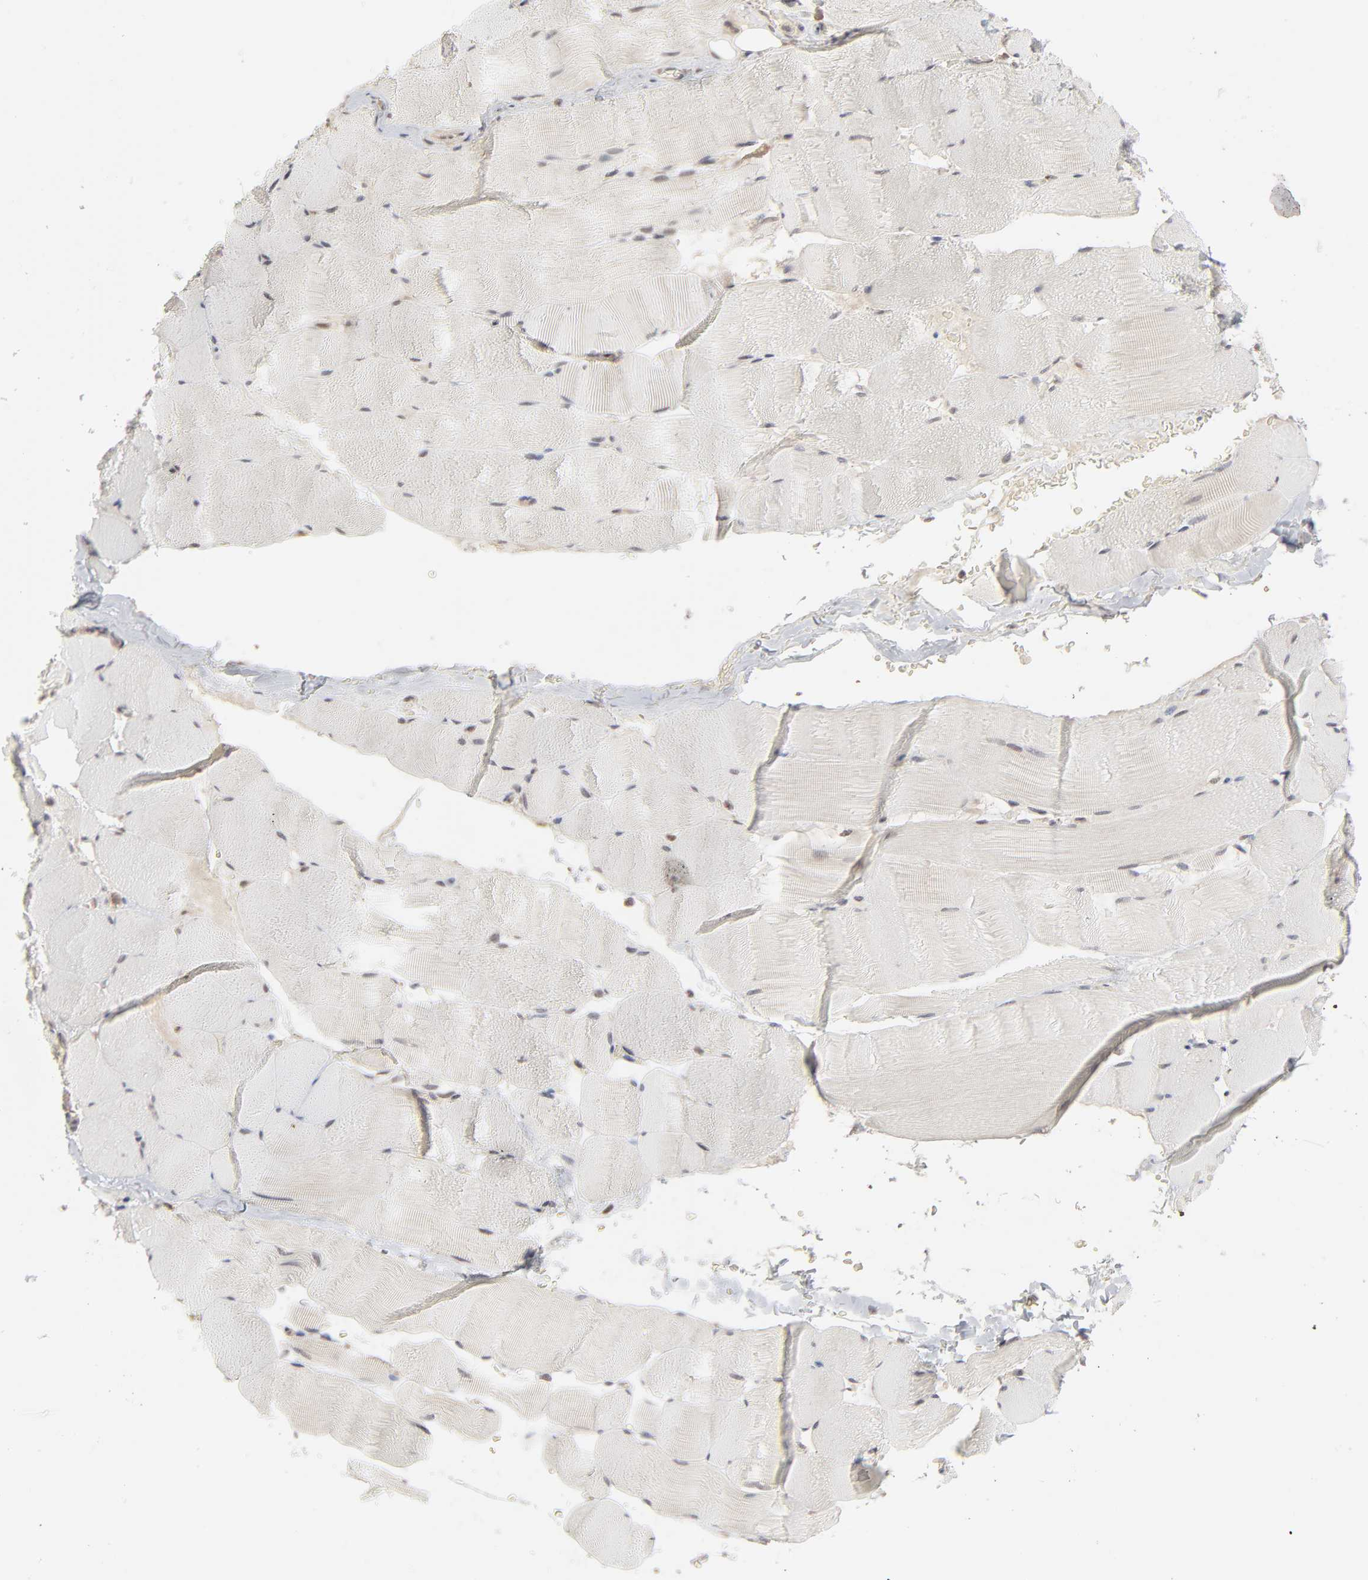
{"staining": {"intensity": "negative", "quantity": "none", "location": "none"}, "tissue": "skeletal muscle", "cell_type": "Myocytes", "image_type": "normal", "snomed": [{"axis": "morphology", "description": "Normal tissue, NOS"}, {"axis": "topography", "description": "Skeletal muscle"}], "caption": "Myocytes are negative for brown protein staining in normal skeletal muscle.", "gene": "SCFD1", "patient": {"sex": "male", "age": 62}}